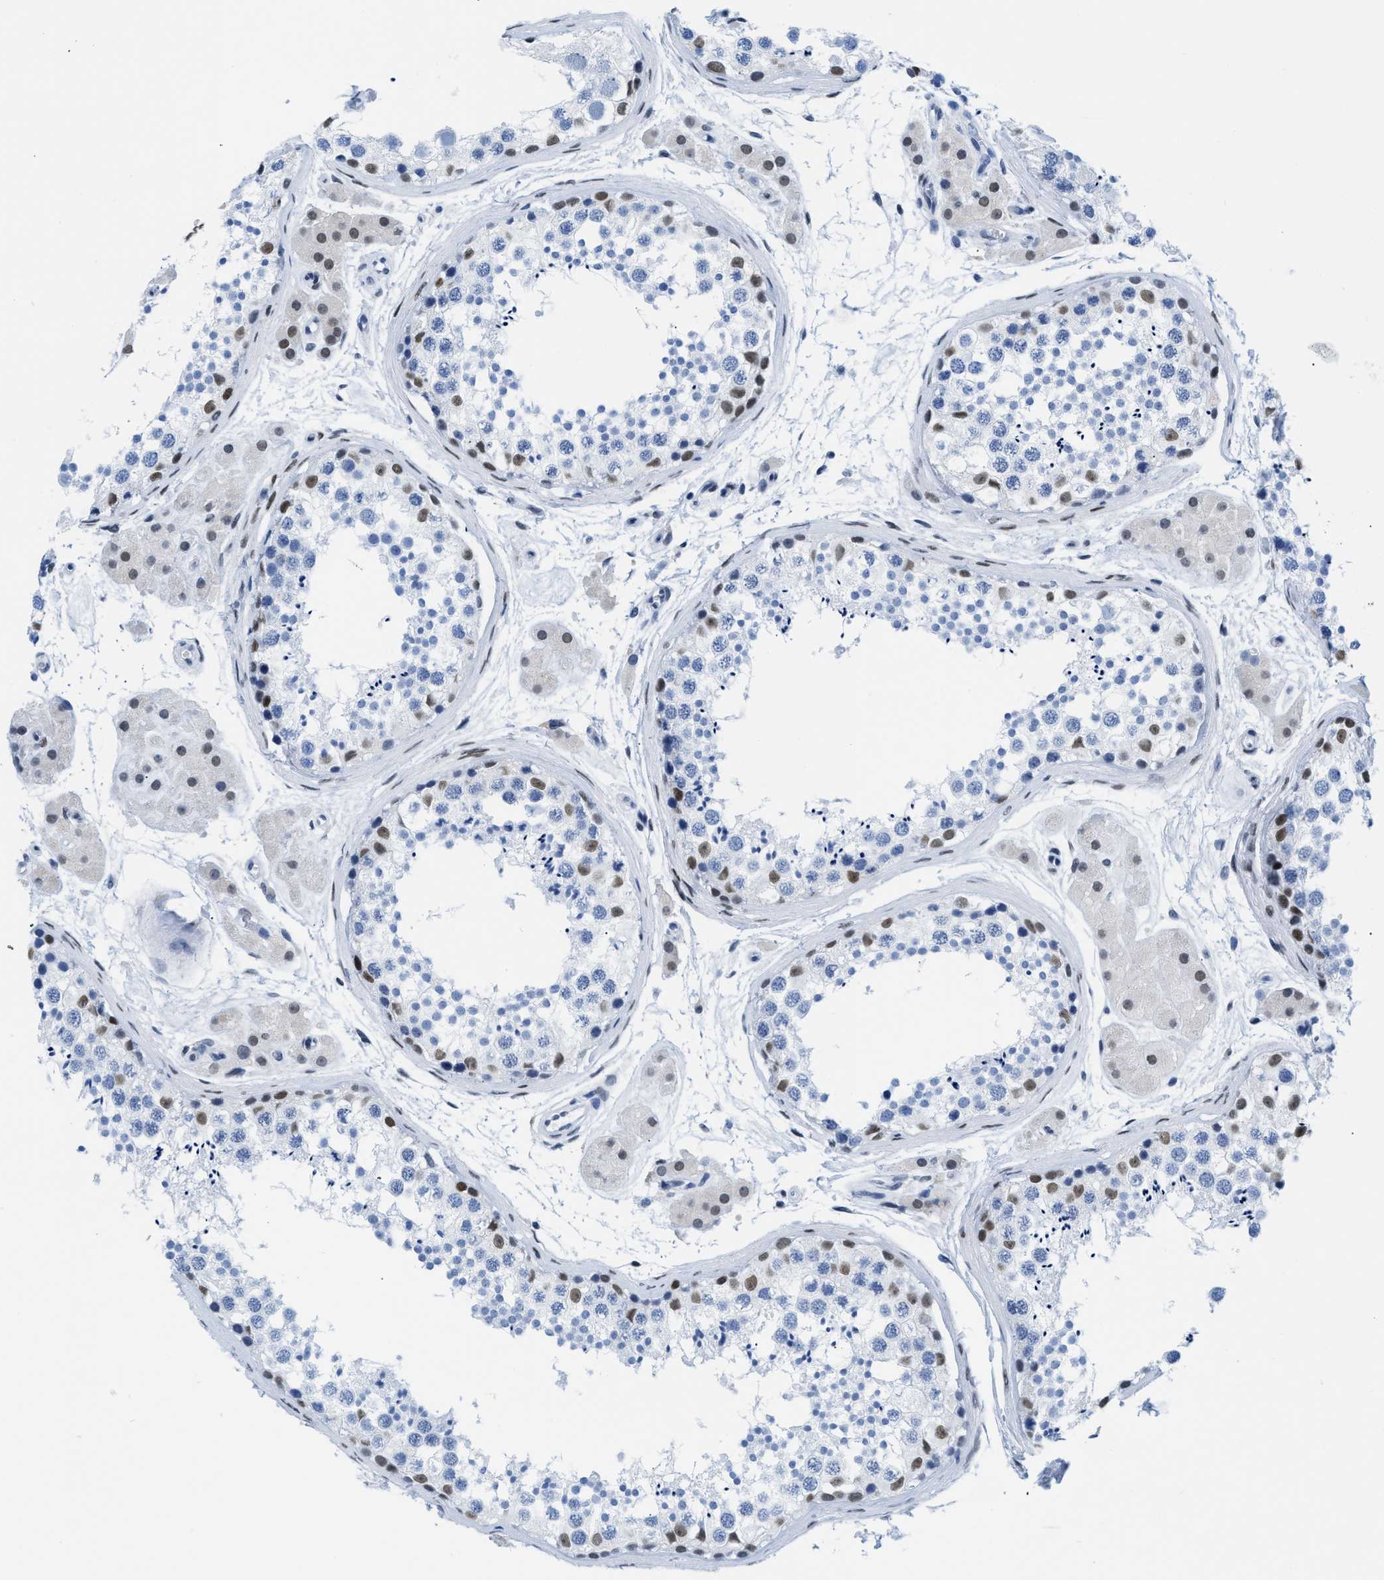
{"staining": {"intensity": "moderate", "quantity": "25%-75%", "location": "nuclear"}, "tissue": "testis", "cell_type": "Cells in seminiferous ducts", "image_type": "normal", "snomed": [{"axis": "morphology", "description": "Normal tissue, NOS"}, {"axis": "topography", "description": "Testis"}], "caption": "Immunohistochemistry staining of benign testis, which displays medium levels of moderate nuclear expression in about 25%-75% of cells in seminiferous ducts indicating moderate nuclear protein positivity. The staining was performed using DAB (3,3'-diaminobenzidine) (brown) for protein detection and nuclei were counterstained in hematoxylin (blue).", "gene": "CTBP1", "patient": {"sex": "male", "age": 56}}